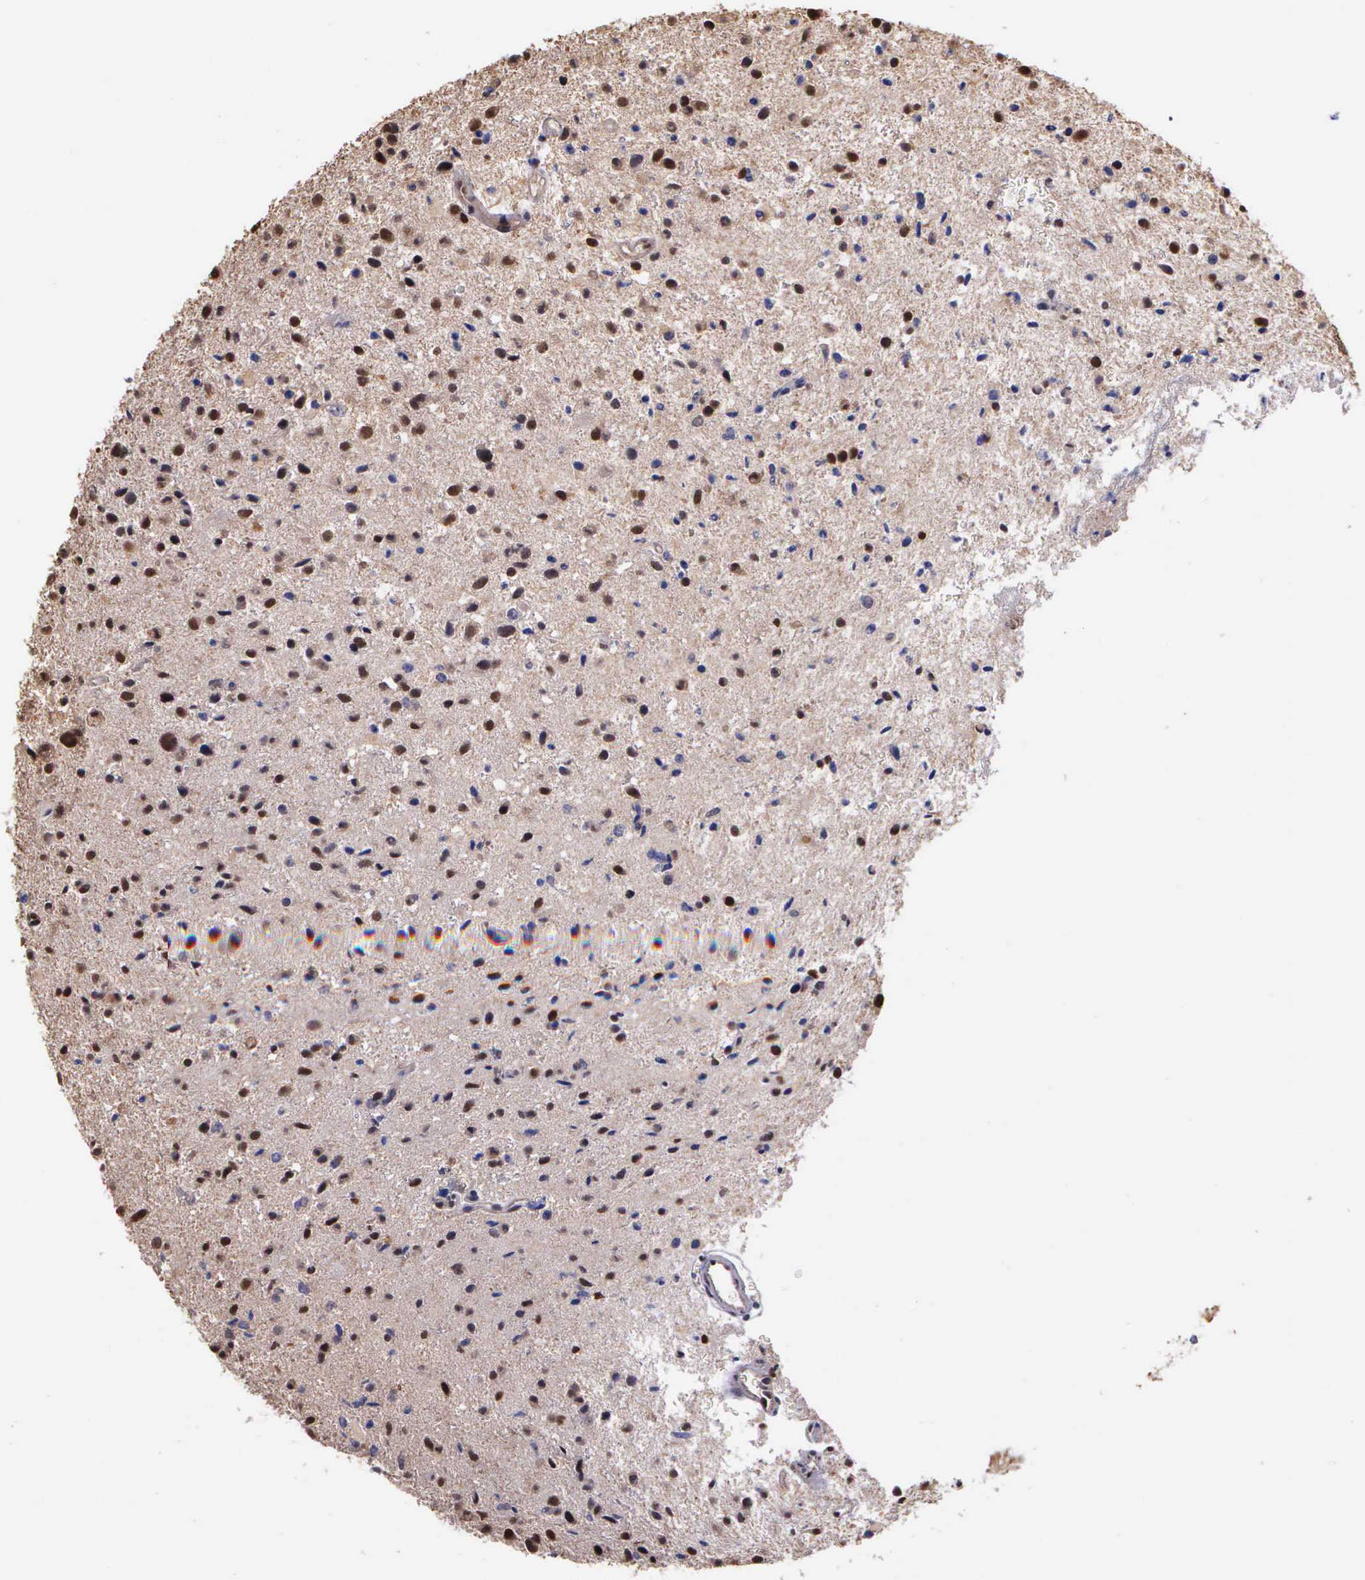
{"staining": {"intensity": "weak", "quantity": ">75%", "location": "cytoplasmic/membranous,nuclear"}, "tissue": "glioma", "cell_type": "Tumor cells", "image_type": "cancer", "snomed": [{"axis": "morphology", "description": "Glioma, malignant, Low grade"}, {"axis": "topography", "description": "Brain"}], "caption": "Protein staining of glioma tissue shows weak cytoplasmic/membranous and nuclear positivity in approximately >75% of tumor cells. The staining was performed using DAB, with brown indicating positive protein expression. Nuclei are stained blue with hematoxylin.", "gene": "PSMC1", "patient": {"sex": "female", "age": 46}}